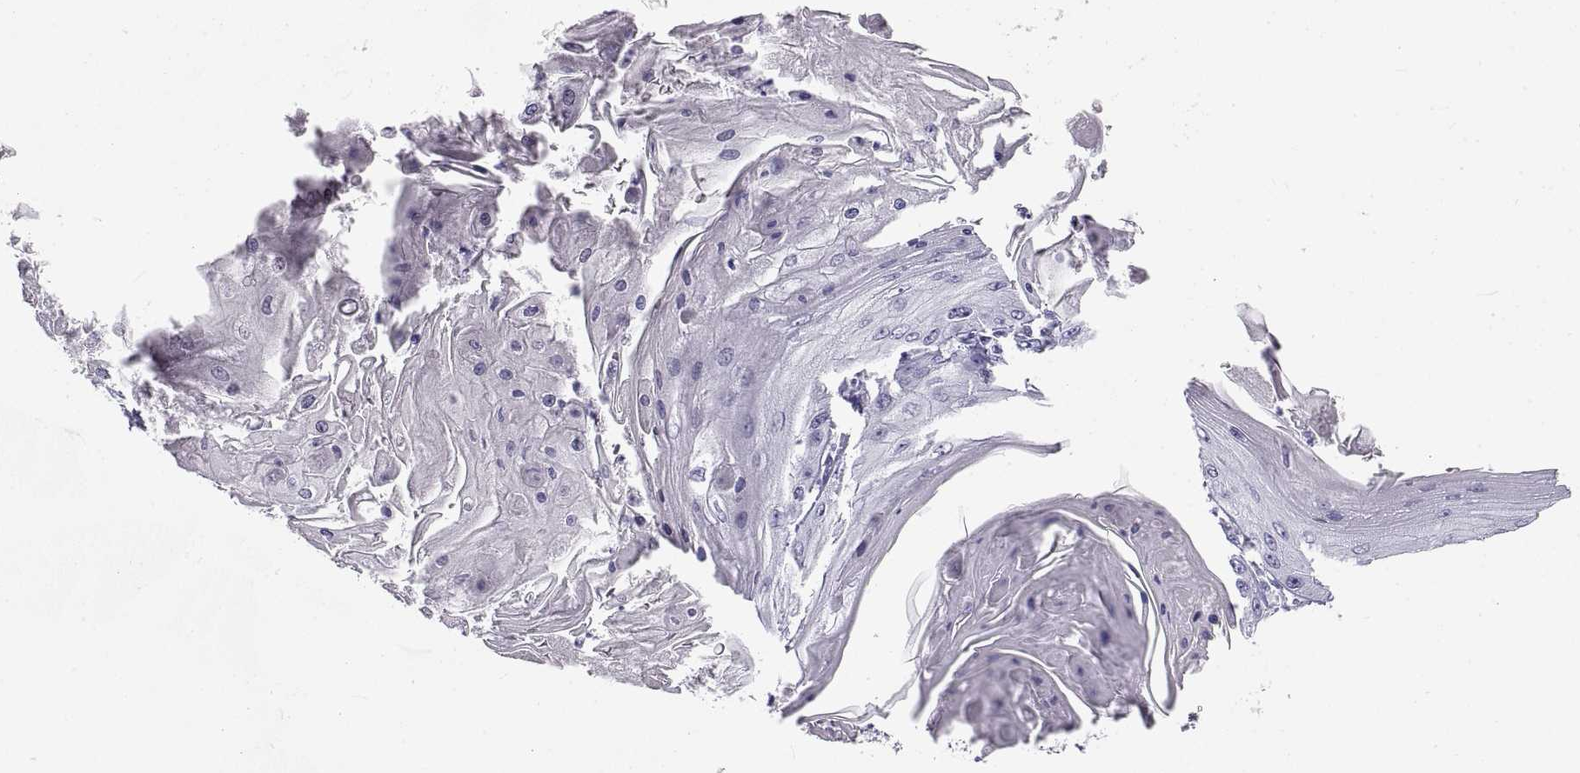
{"staining": {"intensity": "negative", "quantity": "none", "location": "none"}, "tissue": "skin cancer", "cell_type": "Tumor cells", "image_type": "cancer", "snomed": [{"axis": "morphology", "description": "Squamous cell carcinoma, NOS"}, {"axis": "topography", "description": "Skin"}], "caption": "The photomicrograph shows no significant positivity in tumor cells of skin cancer. Brightfield microscopy of immunohistochemistry (IHC) stained with DAB (3,3'-diaminobenzidine) (brown) and hematoxylin (blue), captured at high magnification.", "gene": "RLBP1", "patient": {"sex": "male", "age": 70}}